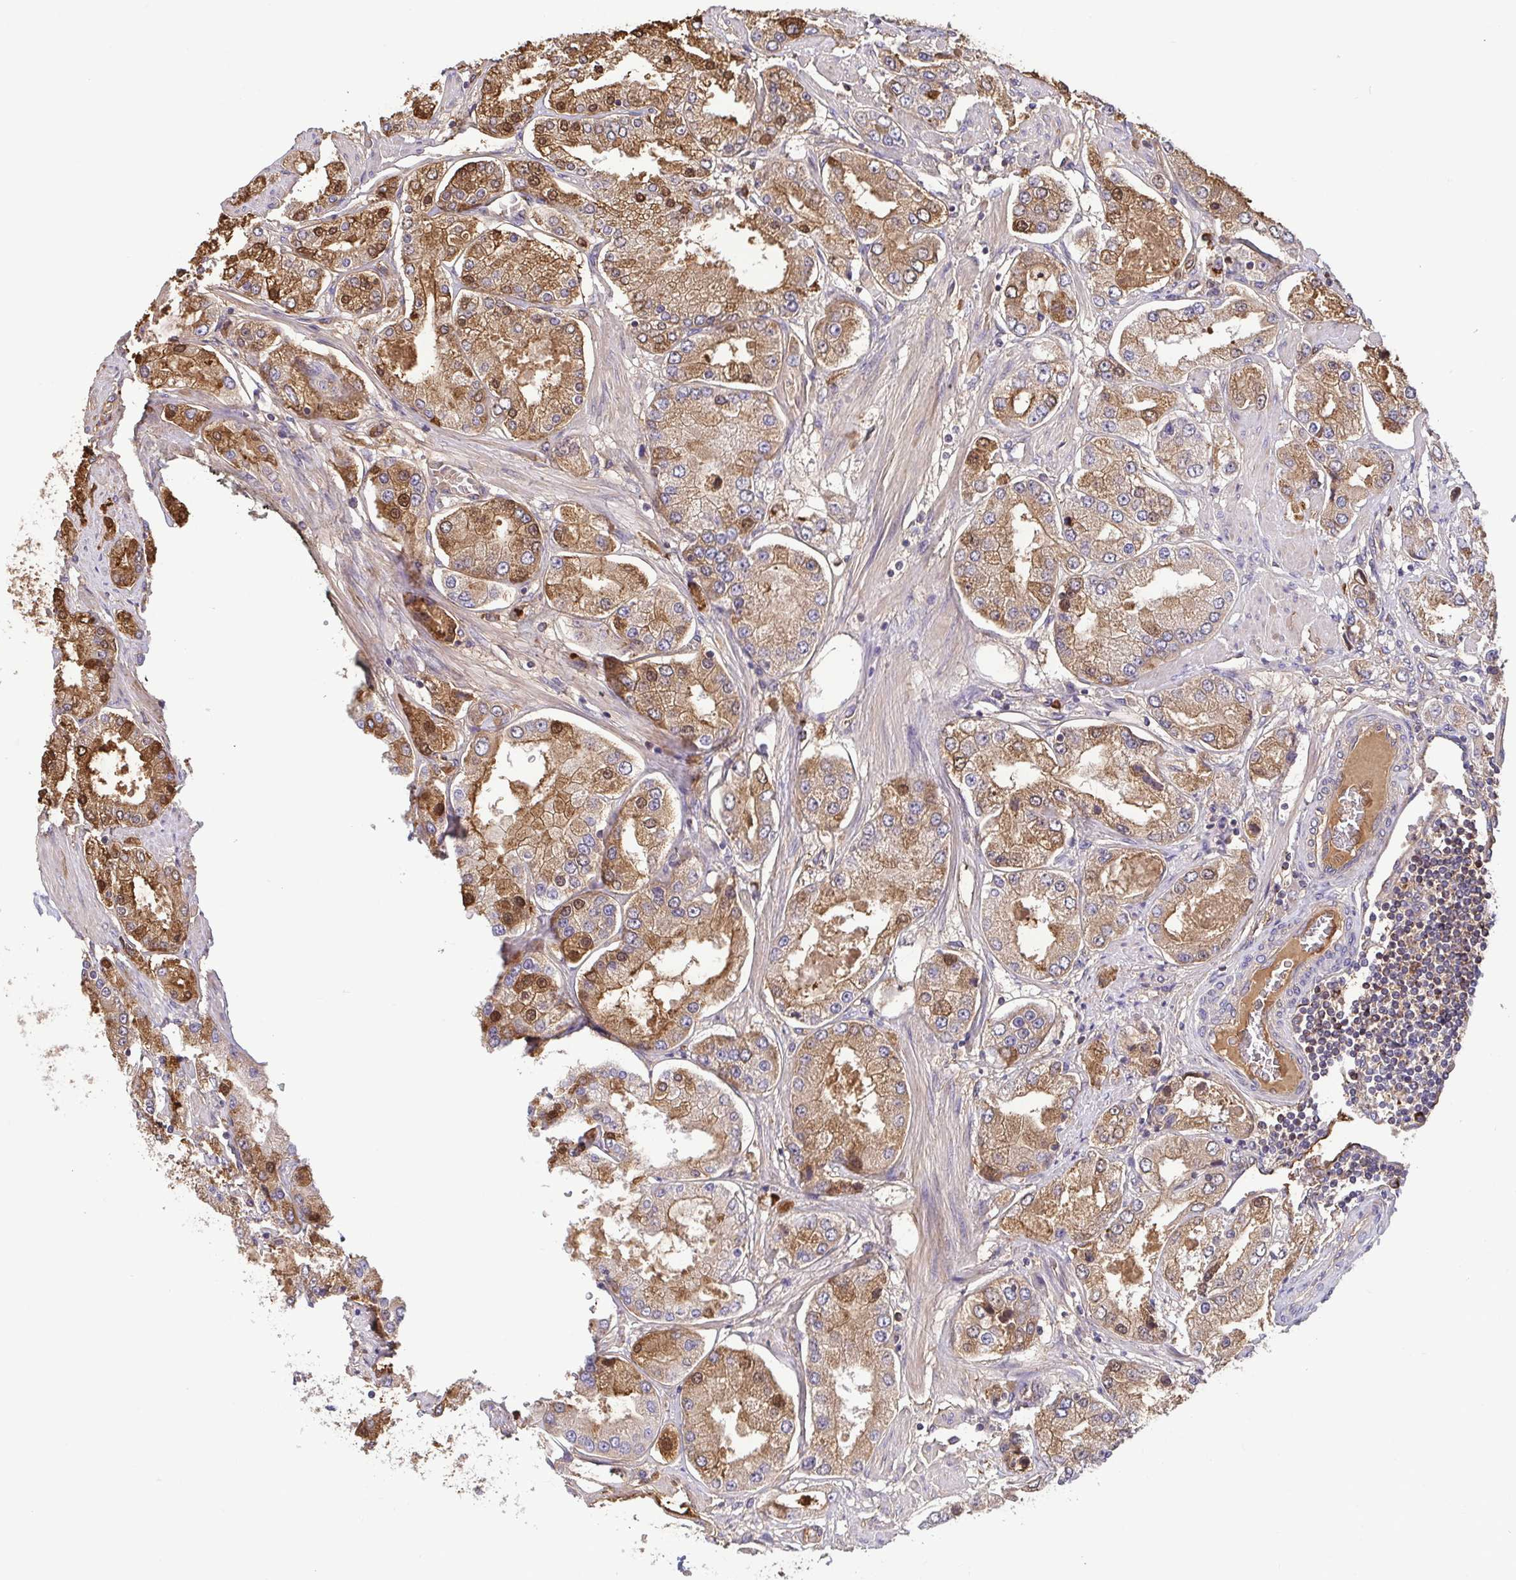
{"staining": {"intensity": "moderate", "quantity": ">75%", "location": "cytoplasmic/membranous,nuclear"}, "tissue": "prostate cancer", "cell_type": "Tumor cells", "image_type": "cancer", "snomed": [{"axis": "morphology", "description": "Adenocarcinoma, High grade"}, {"axis": "topography", "description": "Prostate"}], "caption": "High-grade adenocarcinoma (prostate) tissue displays moderate cytoplasmic/membranous and nuclear expression in approximately >75% of tumor cells, visualized by immunohistochemistry. (DAB (3,3'-diaminobenzidine) IHC with brightfield microscopy, high magnification).", "gene": "OSBPL7", "patient": {"sex": "male", "age": 69}}